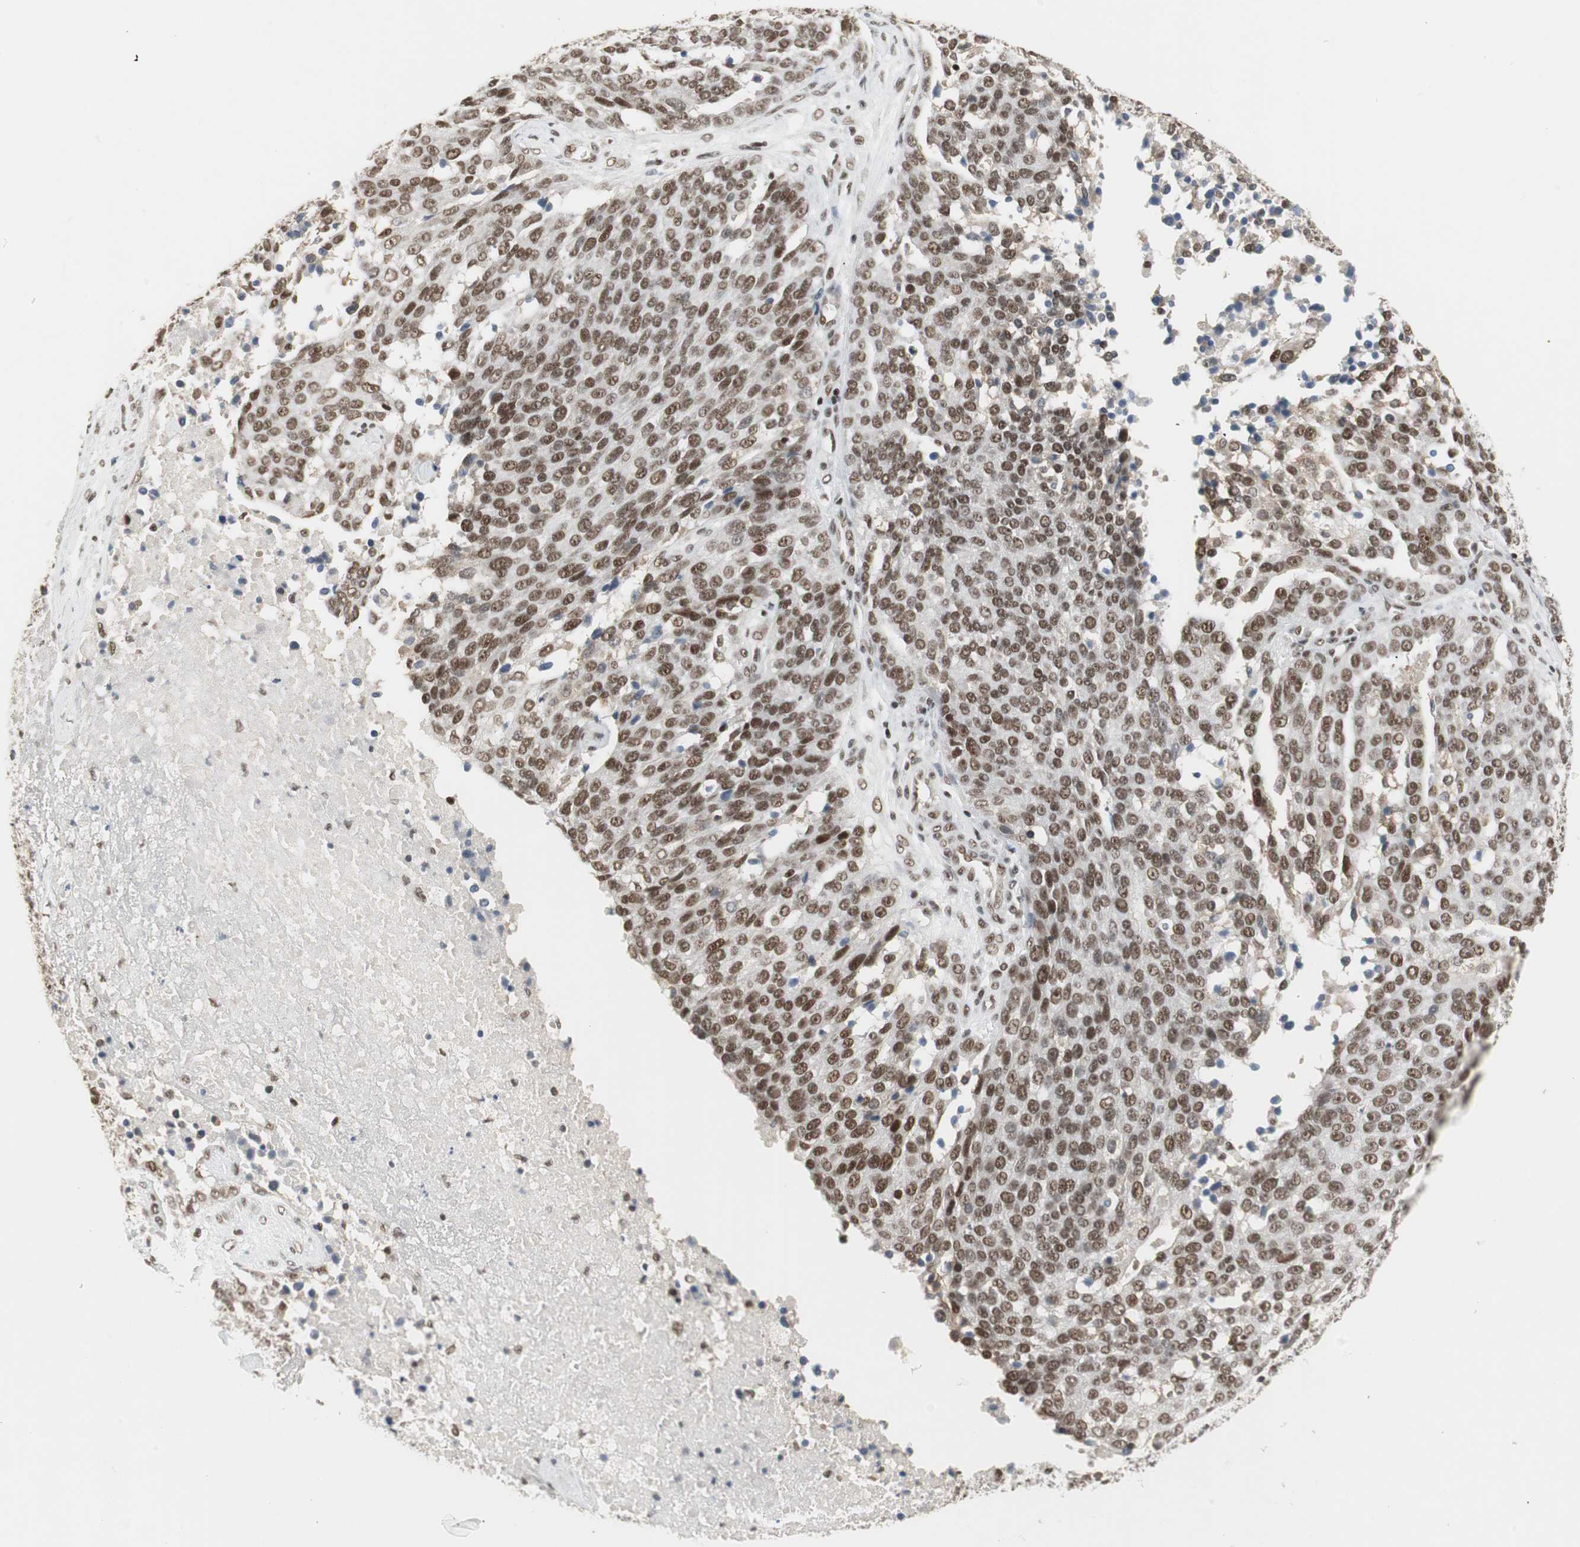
{"staining": {"intensity": "strong", "quantity": ">75%", "location": "nuclear"}, "tissue": "ovarian cancer", "cell_type": "Tumor cells", "image_type": "cancer", "snomed": [{"axis": "morphology", "description": "Cystadenocarcinoma, serous, NOS"}, {"axis": "topography", "description": "Ovary"}], "caption": "Ovarian cancer (serous cystadenocarcinoma) tissue displays strong nuclear staining in about >75% of tumor cells, visualized by immunohistochemistry.", "gene": "RTF1", "patient": {"sex": "female", "age": 44}}